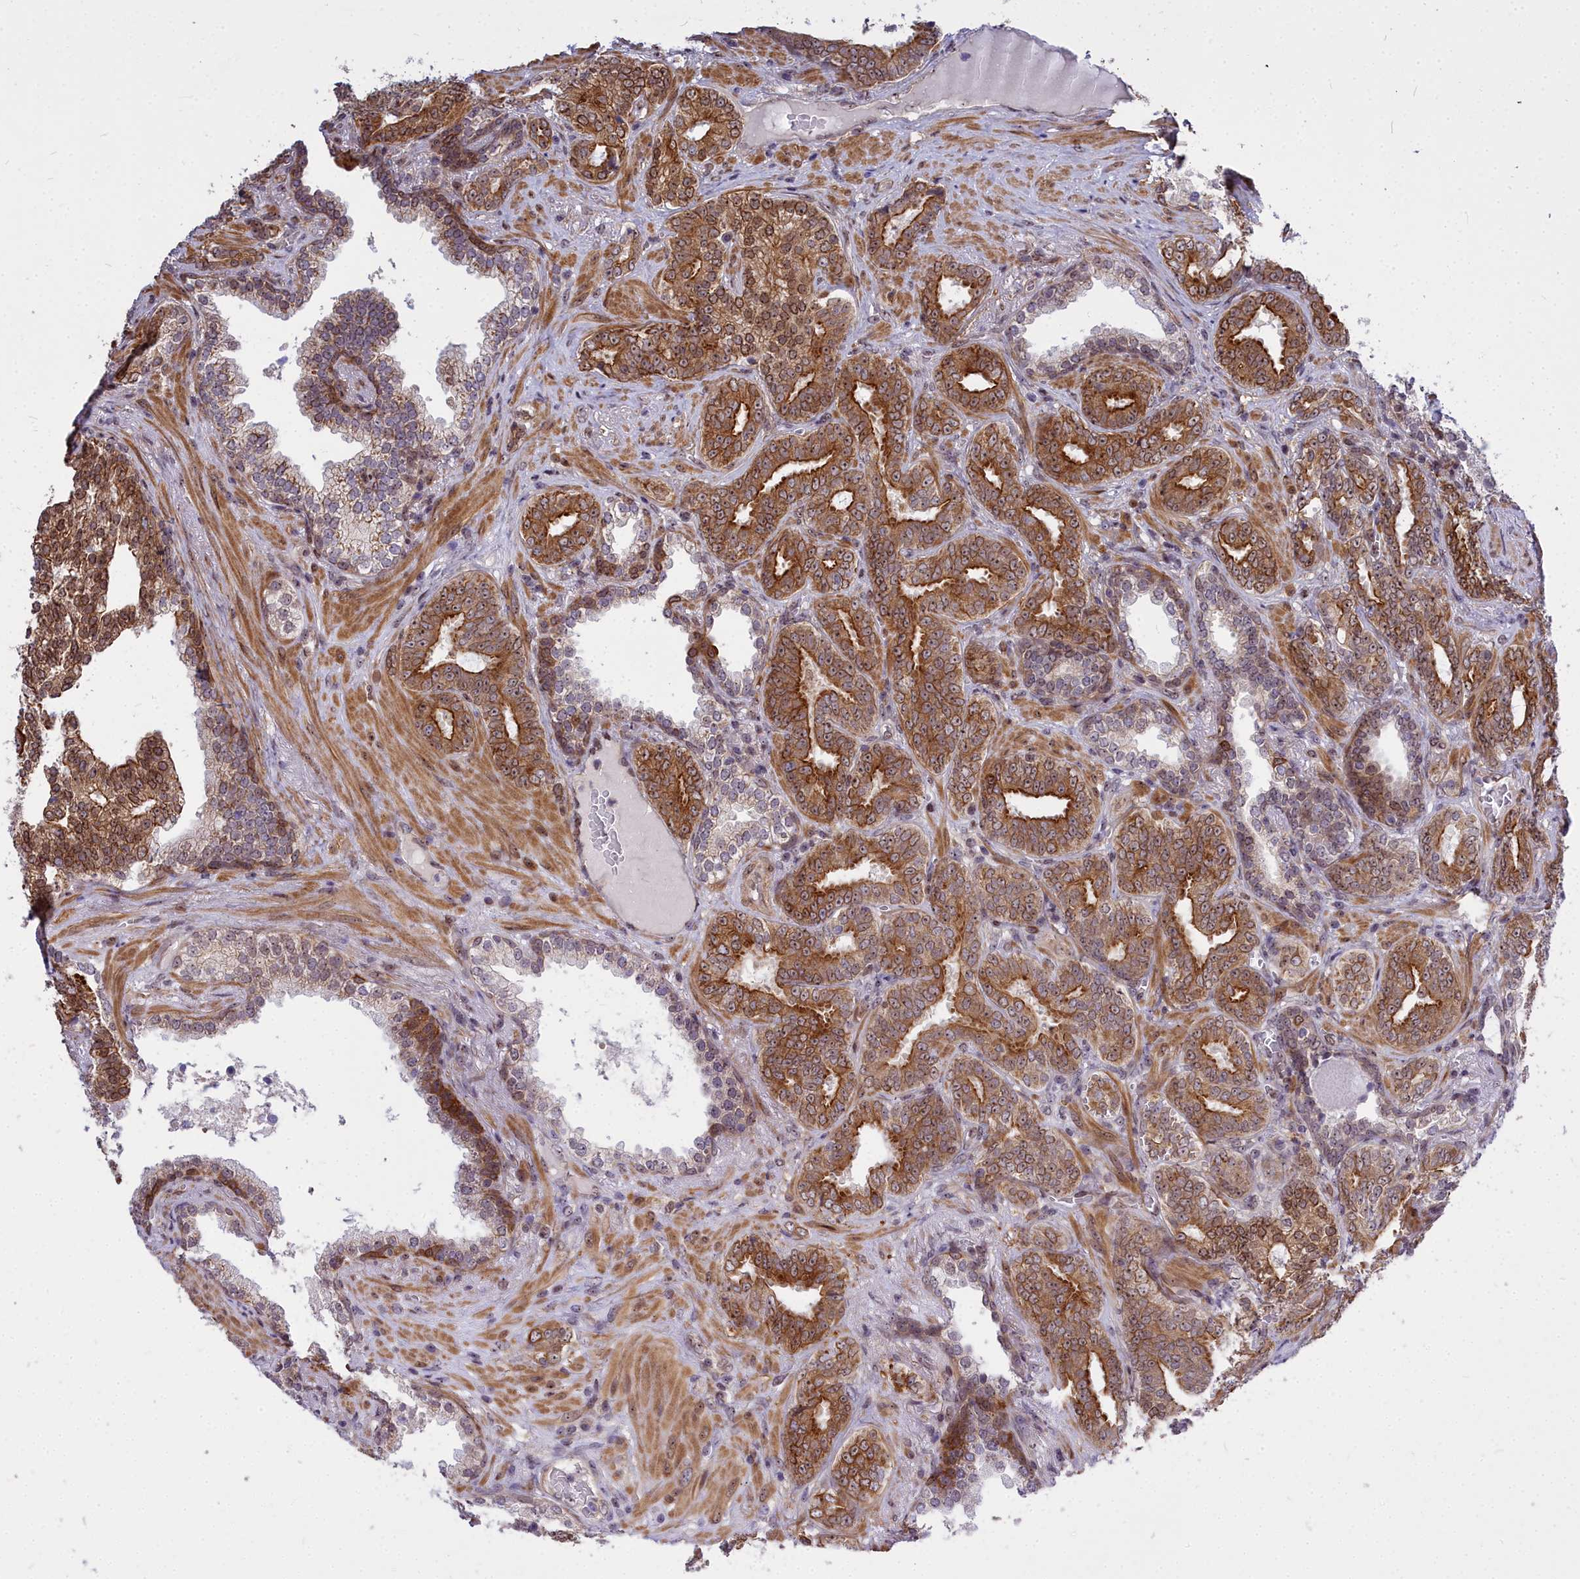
{"staining": {"intensity": "moderate", "quantity": ">75%", "location": "cytoplasmic/membranous,nuclear"}, "tissue": "prostate cancer", "cell_type": "Tumor cells", "image_type": "cancer", "snomed": [{"axis": "morphology", "description": "Adenocarcinoma, High grade"}, {"axis": "topography", "description": "Prostate and seminal vesicle, NOS"}], "caption": "Human prostate adenocarcinoma (high-grade) stained for a protein (brown) exhibits moderate cytoplasmic/membranous and nuclear positive positivity in about >75% of tumor cells.", "gene": "ABCB8", "patient": {"sex": "male", "age": 67}}